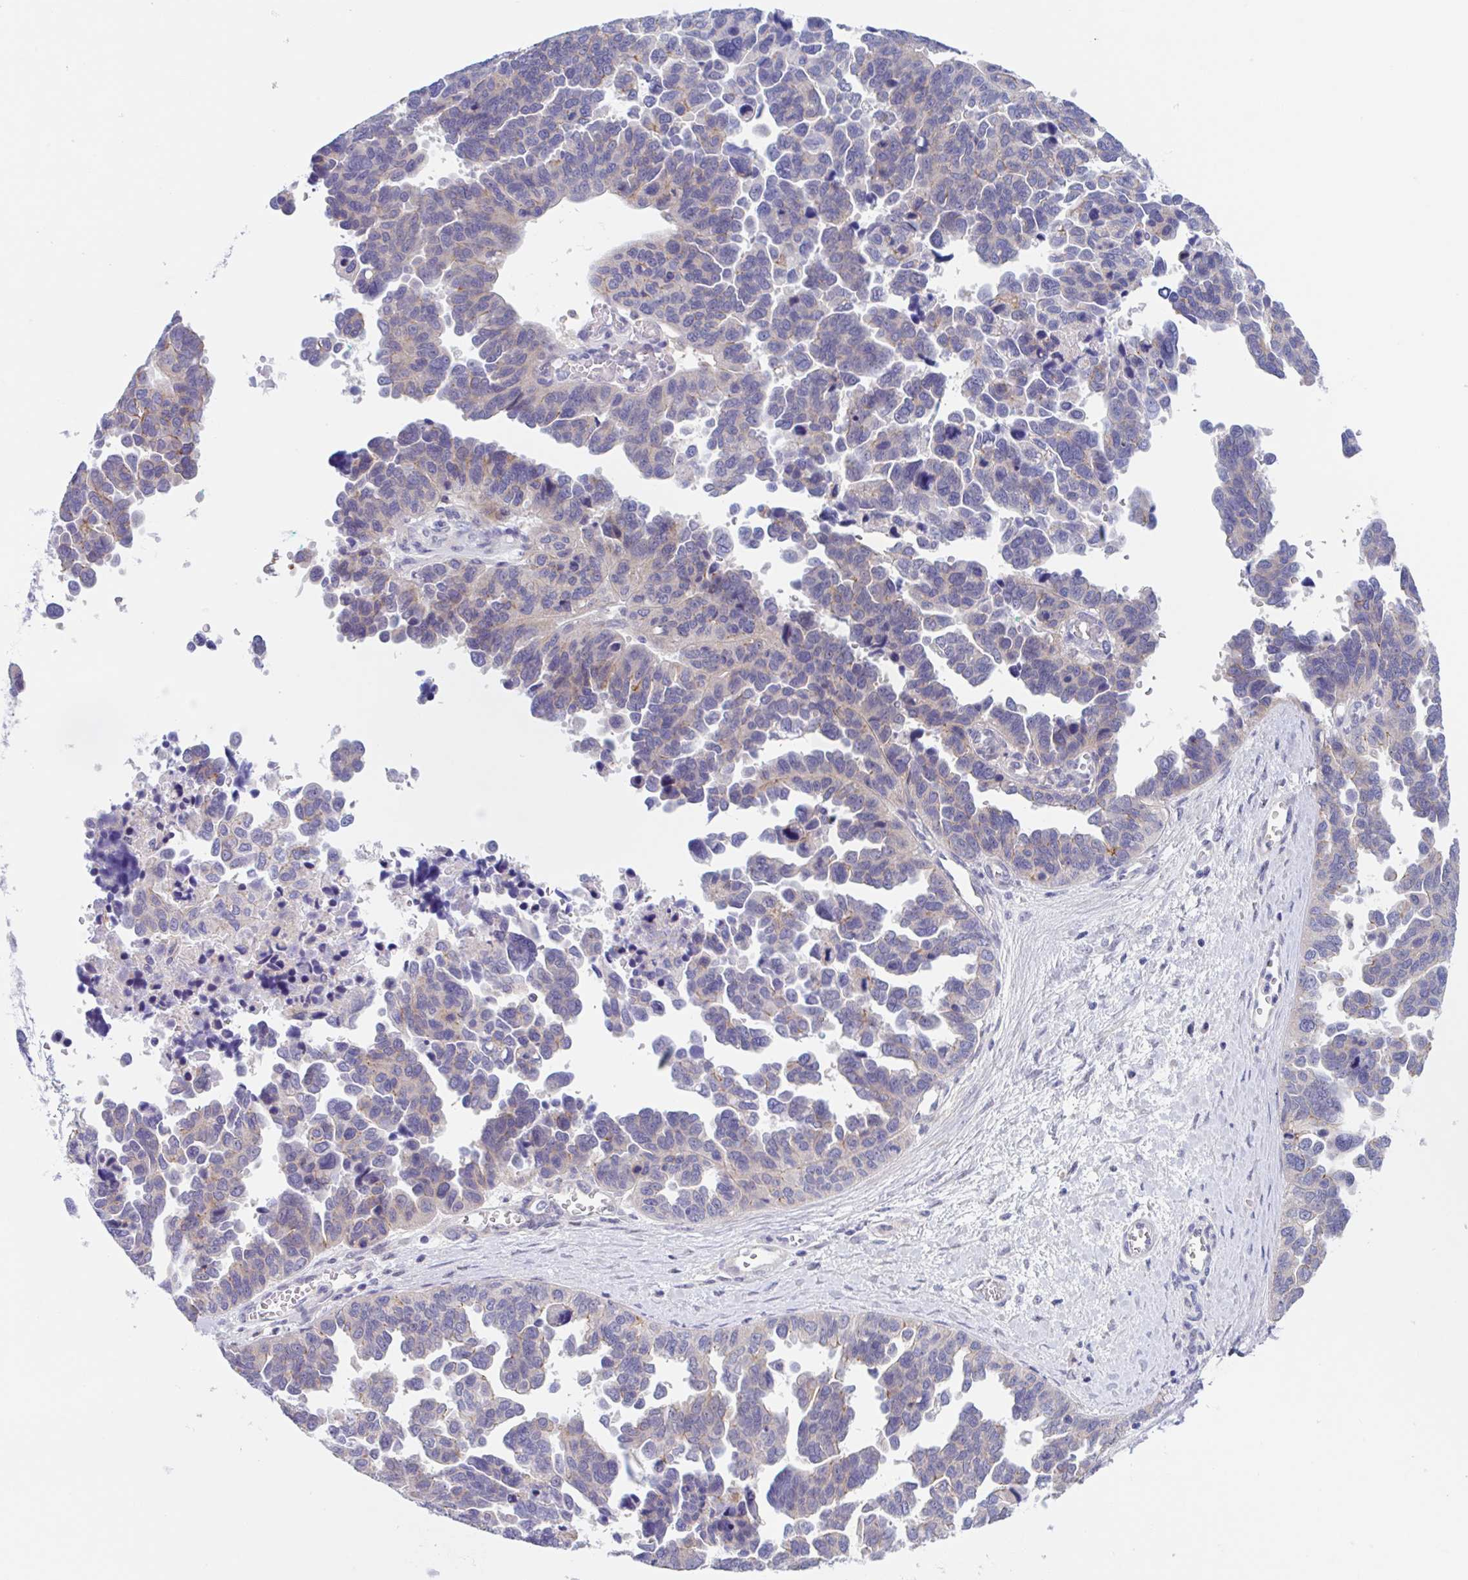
{"staining": {"intensity": "weak", "quantity": "<25%", "location": "cytoplasmic/membranous"}, "tissue": "ovarian cancer", "cell_type": "Tumor cells", "image_type": "cancer", "snomed": [{"axis": "morphology", "description": "Cystadenocarcinoma, serous, NOS"}, {"axis": "topography", "description": "Ovary"}], "caption": "Immunohistochemistry (IHC) histopathology image of human ovarian serous cystadenocarcinoma stained for a protein (brown), which shows no staining in tumor cells.", "gene": "TMEM86A", "patient": {"sex": "female", "age": 64}}